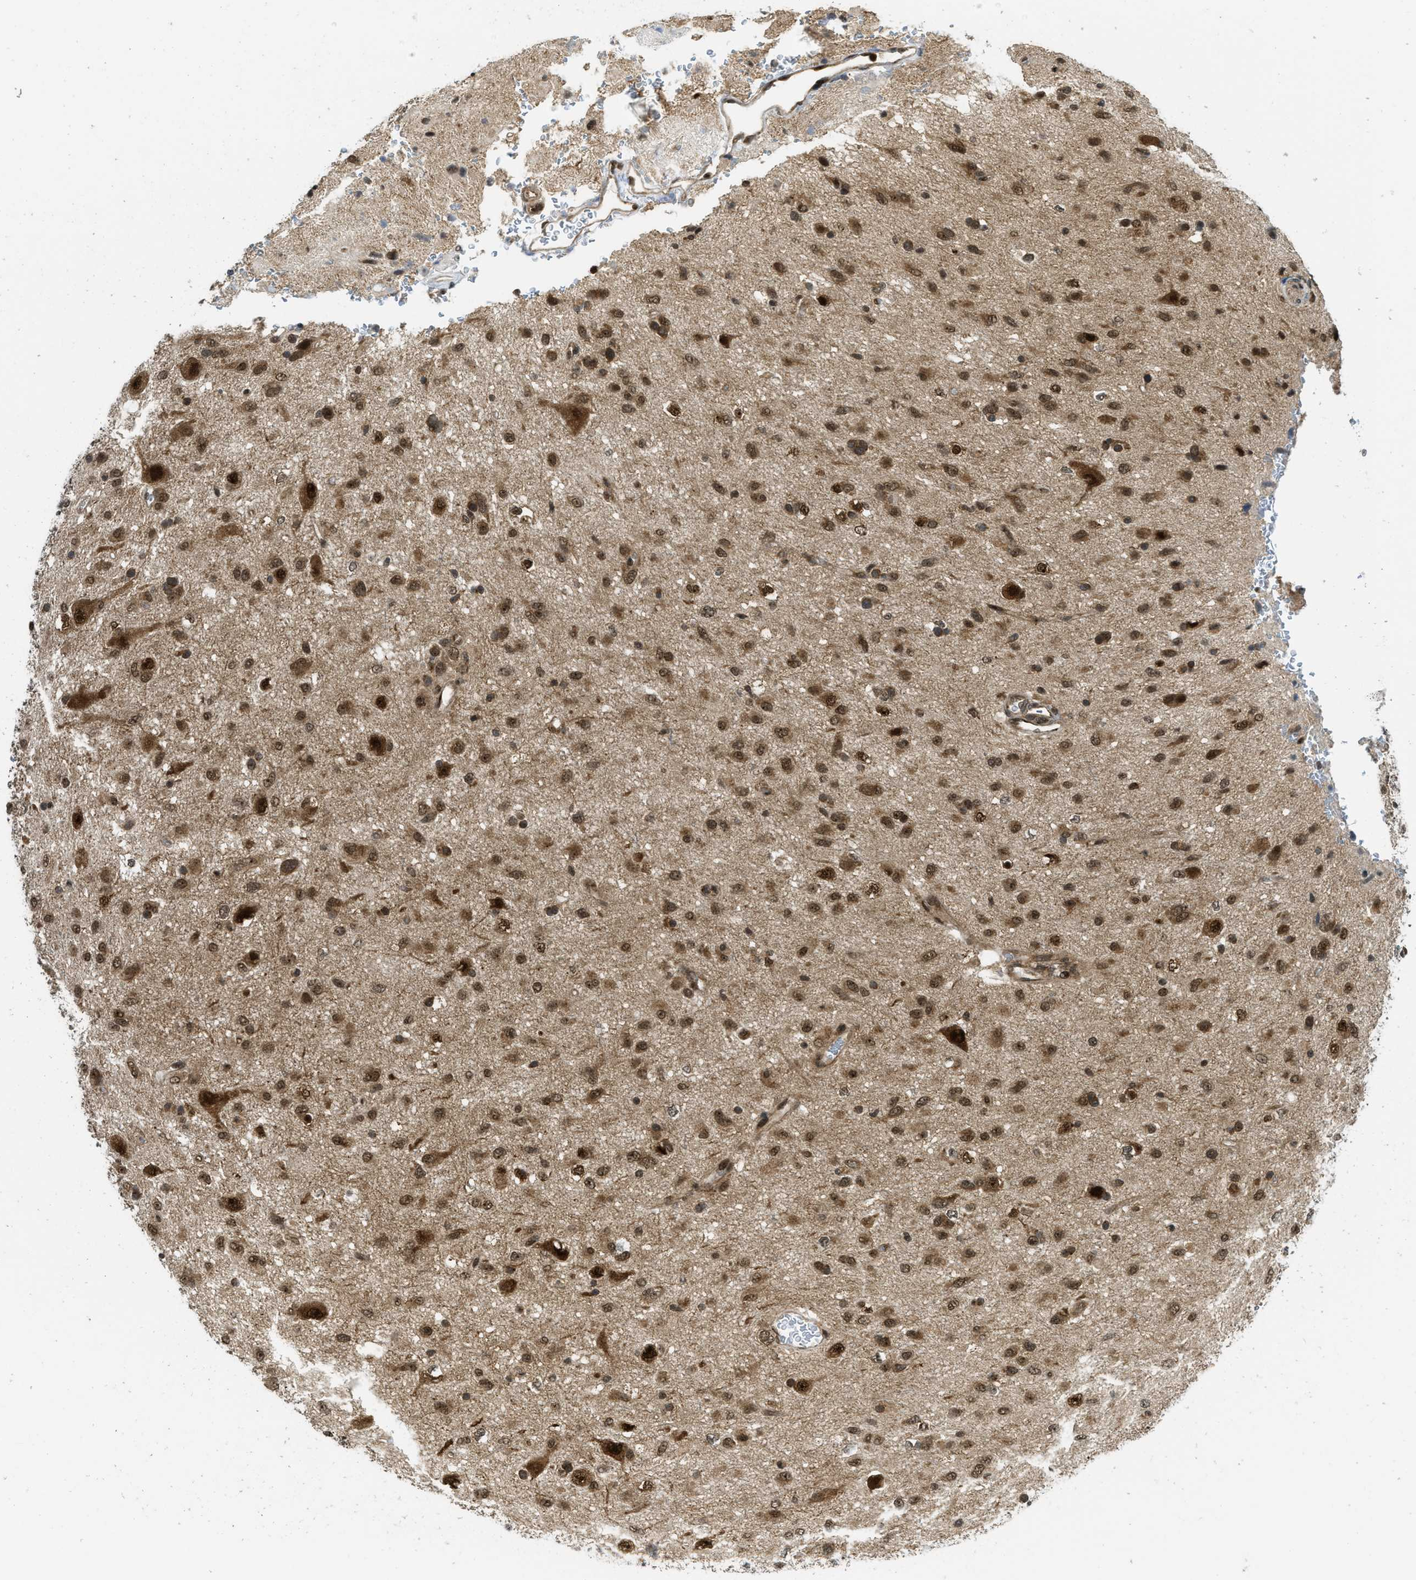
{"staining": {"intensity": "strong", "quantity": ">75%", "location": "cytoplasmic/membranous,nuclear"}, "tissue": "glioma", "cell_type": "Tumor cells", "image_type": "cancer", "snomed": [{"axis": "morphology", "description": "Glioma, malignant, Low grade"}, {"axis": "topography", "description": "Brain"}], "caption": "This histopathology image demonstrates immunohistochemistry staining of malignant low-grade glioma, with high strong cytoplasmic/membranous and nuclear staining in about >75% of tumor cells.", "gene": "TACC1", "patient": {"sex": "male", "age": 77}}